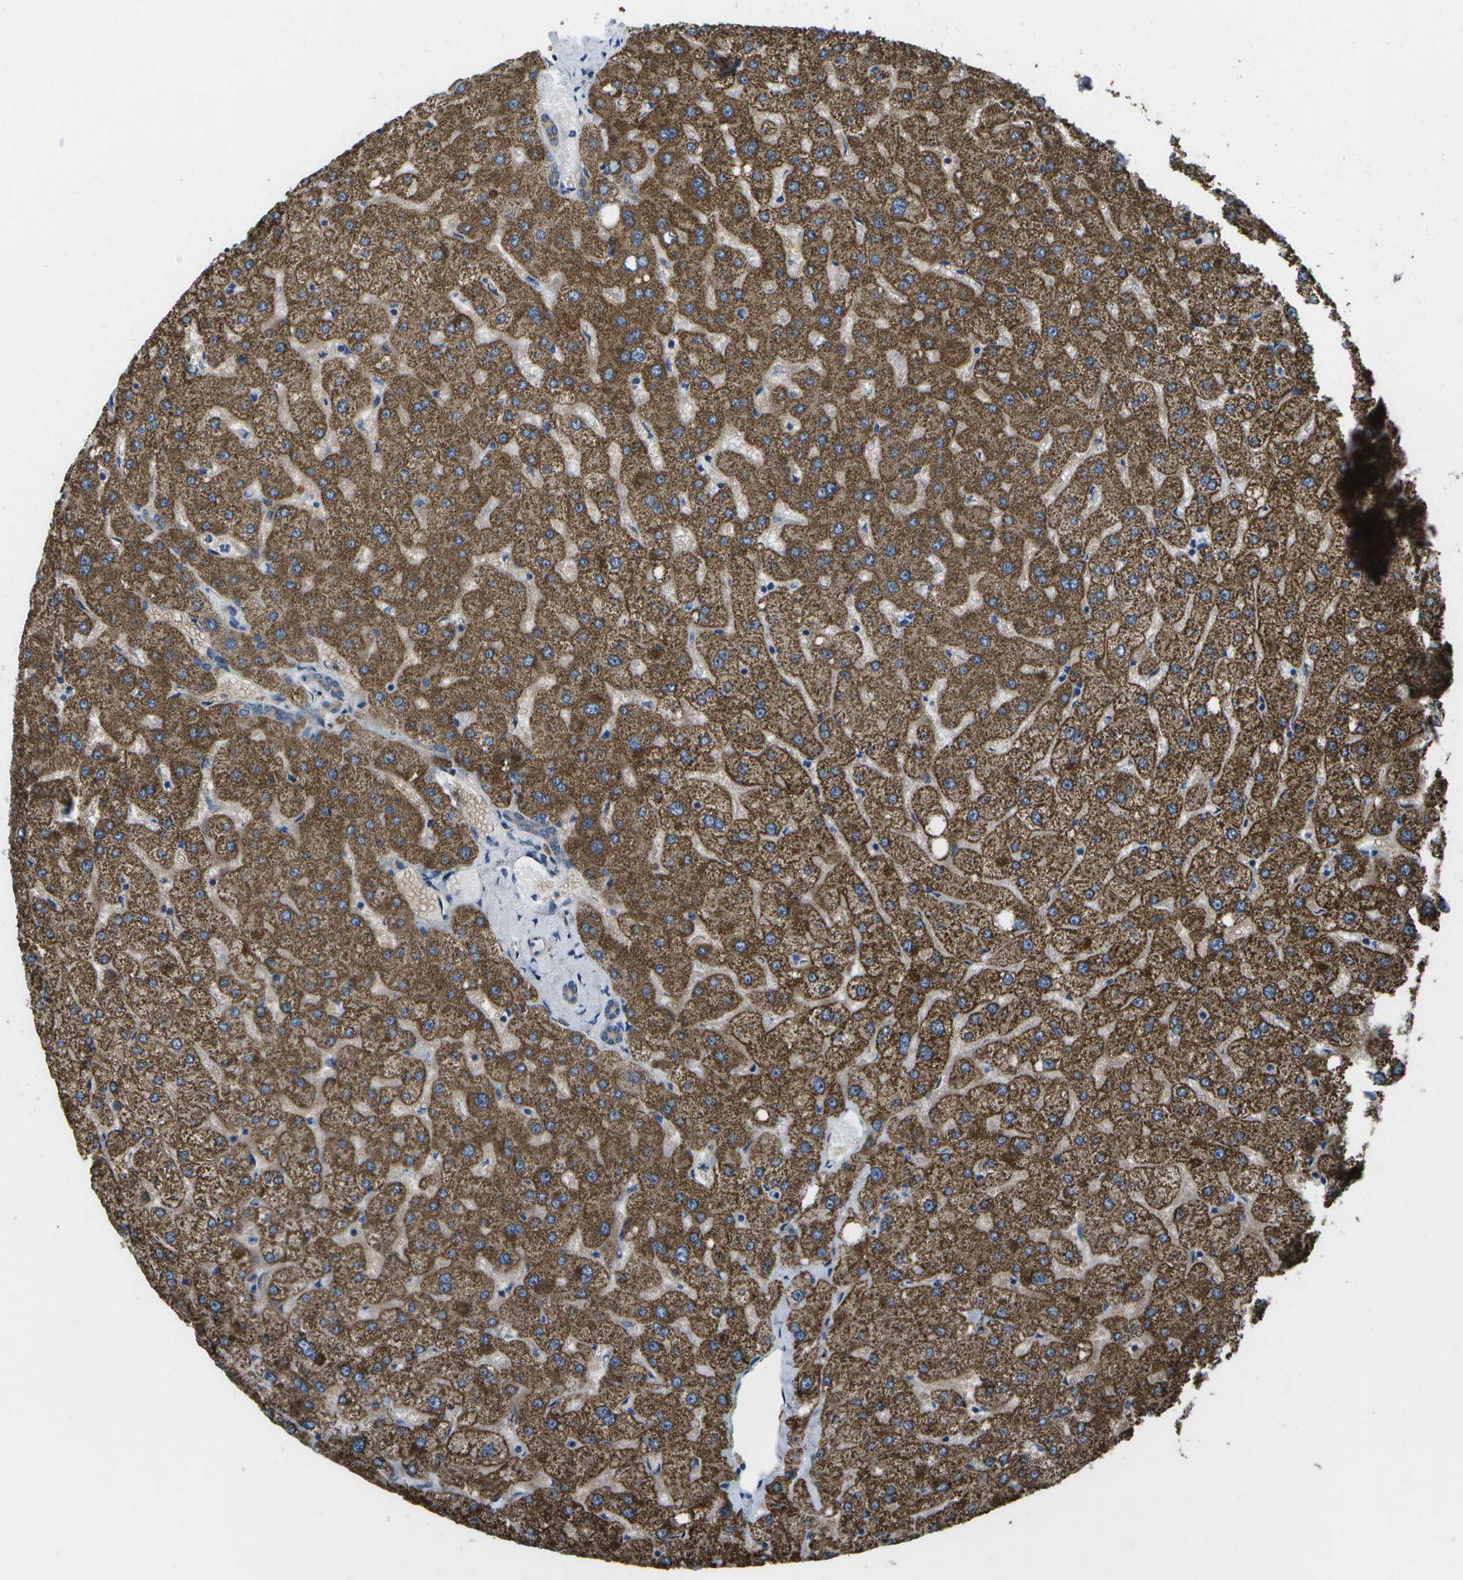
{"staining": {"intensity": "weak", "quantity": "25%-75%", "location": "cytoplasmic/membranous"}, "tissue": "liver", "cell_type": "Cholangiocytes", "image_type": "normal", "snomed": [{"axis": "morphology", "description": "Normal tissue, NOS"}, {"axis": "topography", "description": "Liver"}], "caption": "Protein expression analysis of unremarkable human liver reveals weak cytoplasmic/membranous positivity in approximately 25%-75% of cholangiocytes. The protein of interest is stained brown, and the nuclei are stained in blue (DAB IHC with brightfield microscopy, high magnification).", "gene": "MVK", "patient": {"sex": "male", "age": 73}}